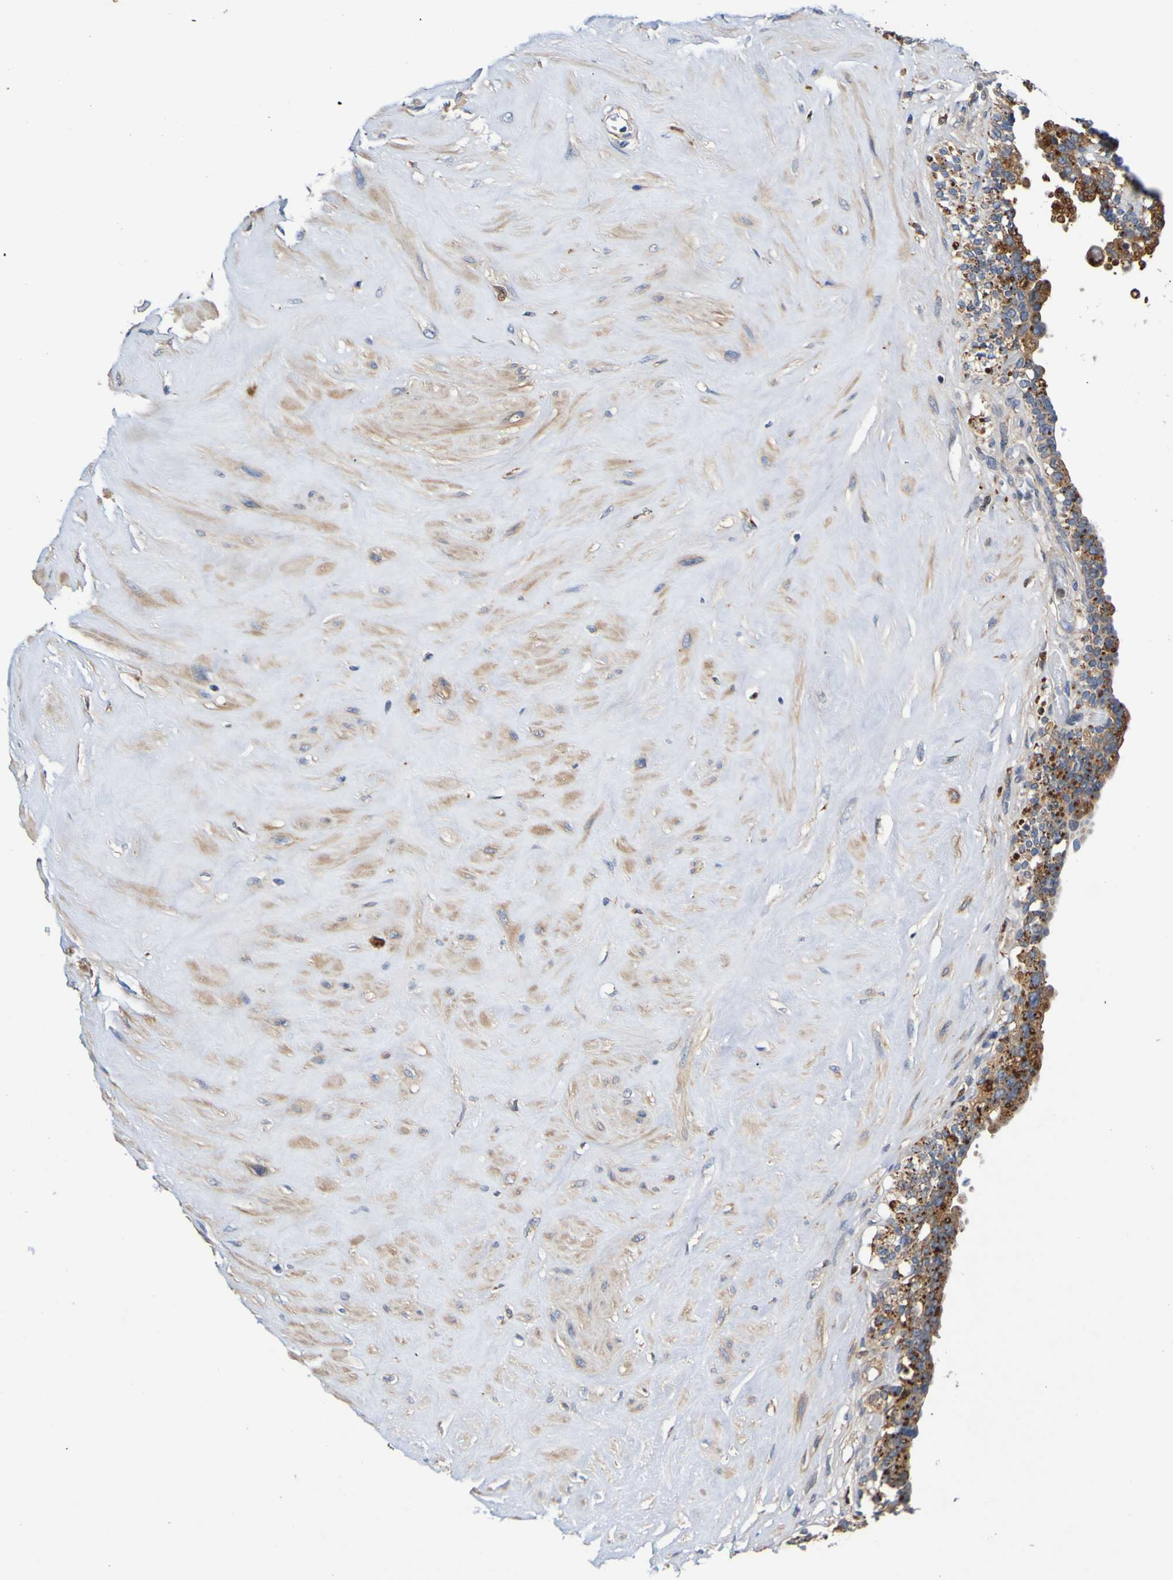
{"staining": {"intensity": "moderate", "quantity": ">75%", "location": "cytoplasmic/membranous"}, "tissue": "seminal vesicle", "cell_type": "Glandular cells", "image_type": "normal", "snomed": [{"axis": "morphology", "description": "Normal tissue, NOS"}, {"axis": "topography", "description": "Seminal veicle"}], "caption": "Immunohistochemistry image of benign human seminal vesicle stained for a protein (brown), which shows medium levels of moderate cytoplasmic/membranous expression in about >75% of glandular cells.", "gene": "METAP2", "patient": {"sex": "male", "age": 63}}